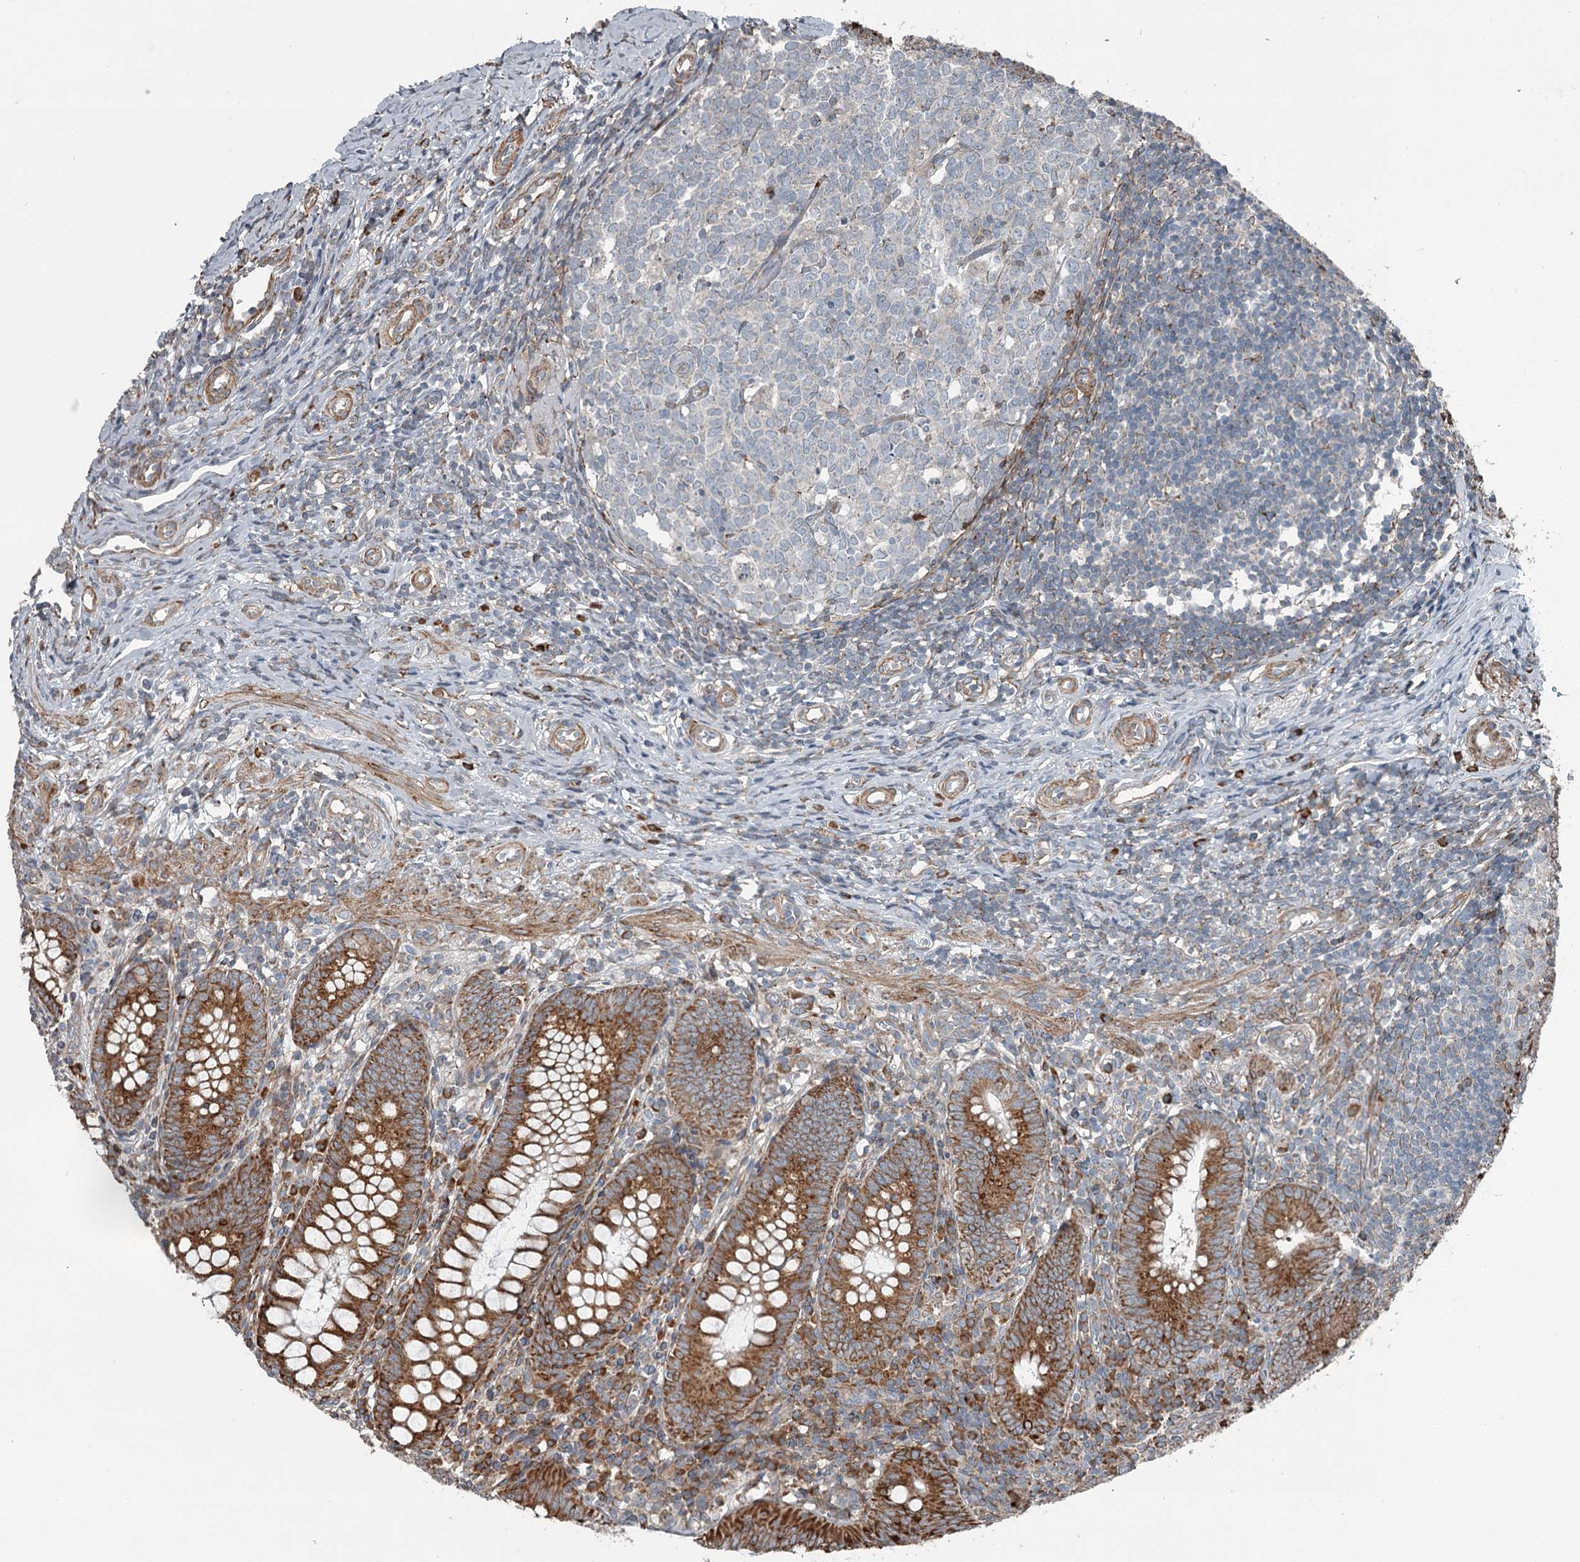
{"staining": {"intensity": "strong", "quantity": ">75%", "location": "cytoplasmic/membranous"}, "tissue": "appendix", "cell_type": "Glandular cells", "image_type": "normal", "snomed": [{"axis": "morphology", "description": "Normal tissue, NOS"}, {"axis": "topography", "description": "Appendix"}], "caption": "Protein analysis of normal appendix reveals strong cytoplasmic/membranous expression in about >75% of glandular cells.", "gene": "RASSF8", "patient": {"sex": "male", "age": 14}}